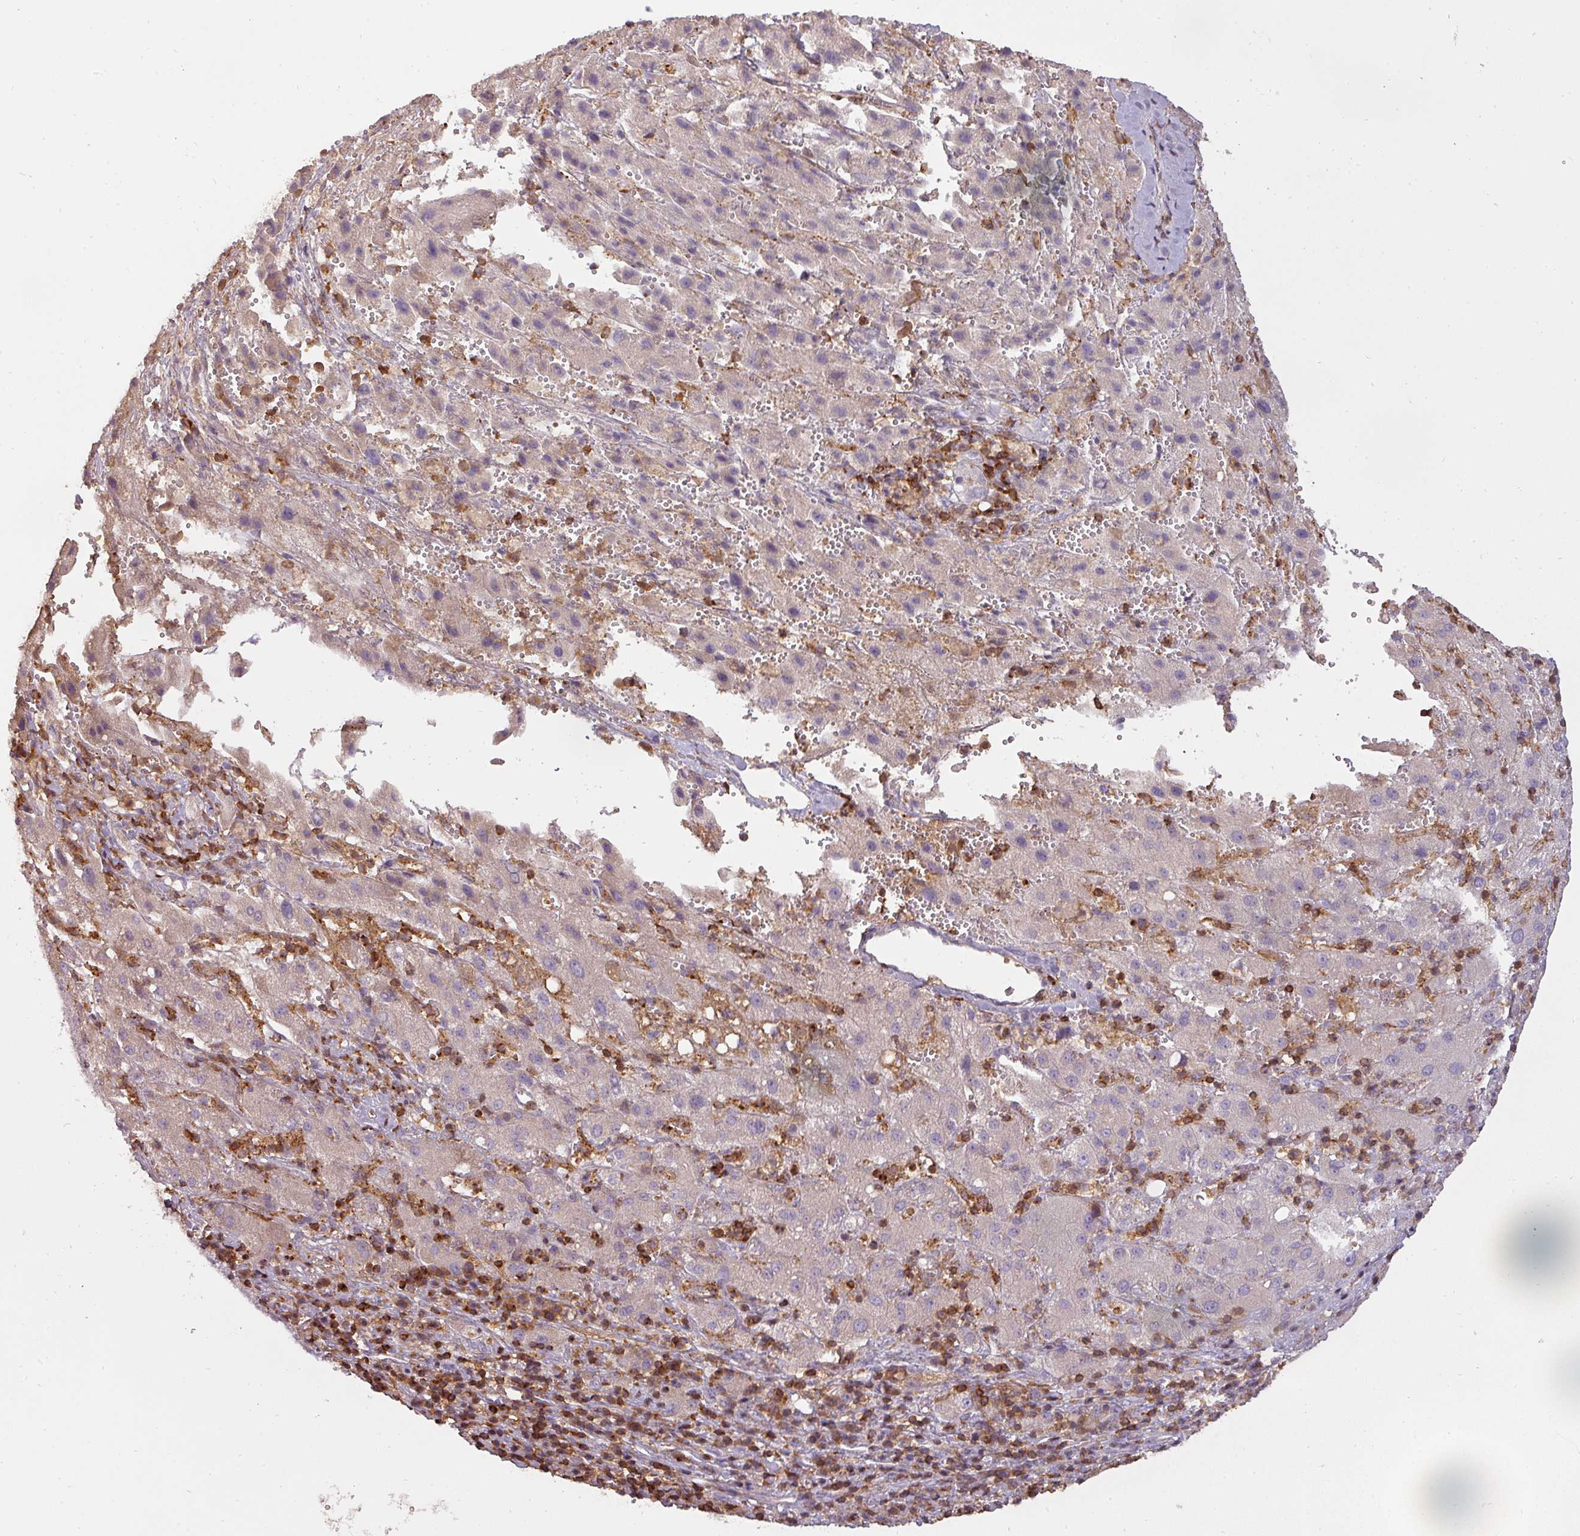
{"staining": {"intensity": "negative", "quantity": "none", "location": "none"}, "tissue": "liver cancer", "cell_type": "Tumor cells", "image_type": "cancer", "snomed": [{"axis": "morphology", "description": "Carcinoma, Hepatocellular, NOS"}, {"axis": "topography", "description": "Liver"}], "caption": "The histopathology image reveals no significant staining in tumor cells of liver cancer (hepatocellular carcinoma). The staining was performed using DAB (3,3'-diaminobenzidine) to visualize the protein expression in brown, while the nuclei were stained in blue with hematoxylin (Magnification: 20x).", "gene": "STK4", "patient": {"sex": "female", "age": 58}}